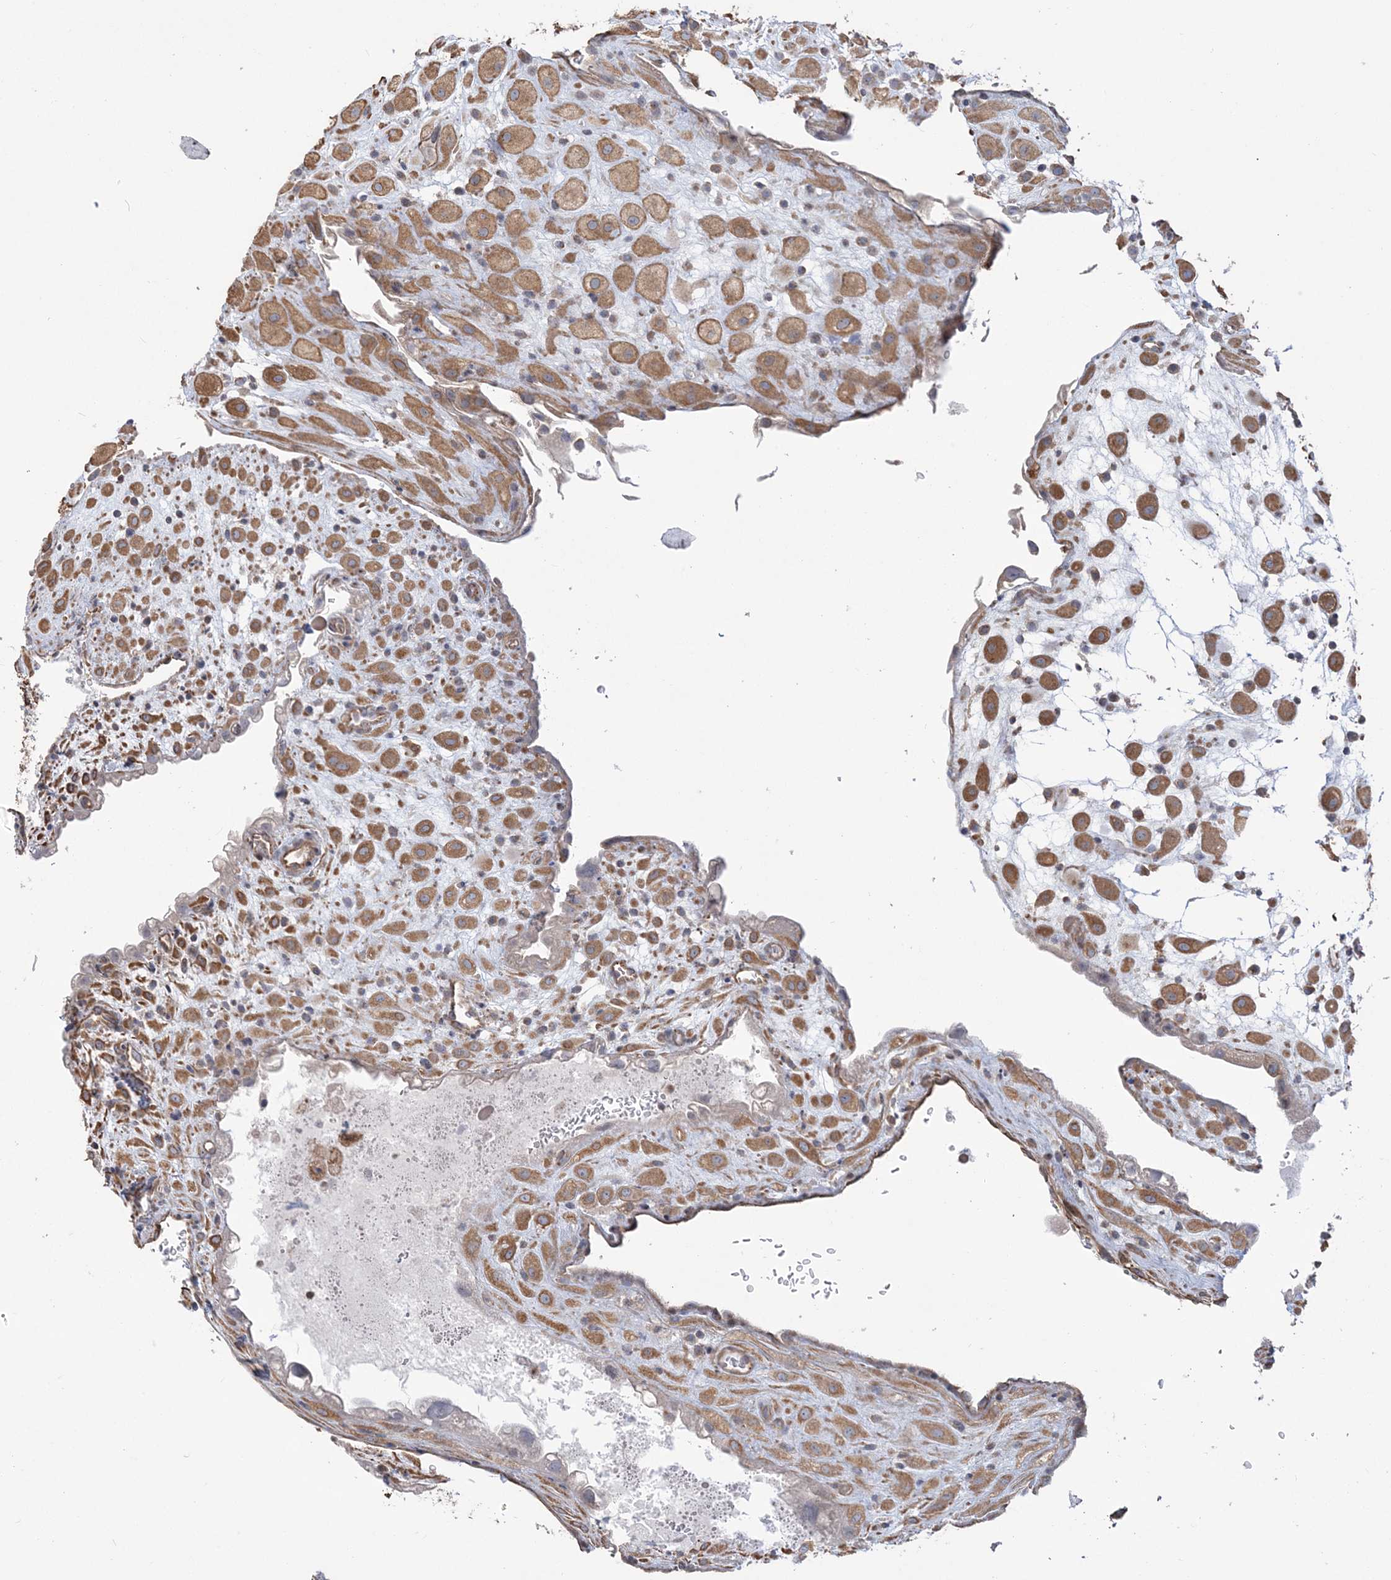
{"staining": {"intensity": "moderate", "quantity": ">75%", "location": "cytoplasmic/membranous"}, "tissue": "placenta", "cell_type": "Decidual cells", "image_type": "normal", "snomed": [{"axis": "morphology", "description": "Normal tissue, NOS"}, {"axis": "topography", "description": "Placenta"}], "caption": "Protein staining shows moderate cytoplasmic/membranous expression in approximately >75% of decidual cells in normal placenta. (DAB IHC with brightfield microscopy, high magnification).", "gene": "ZNF821", "patient": {"sex": "female", "age": 35}}